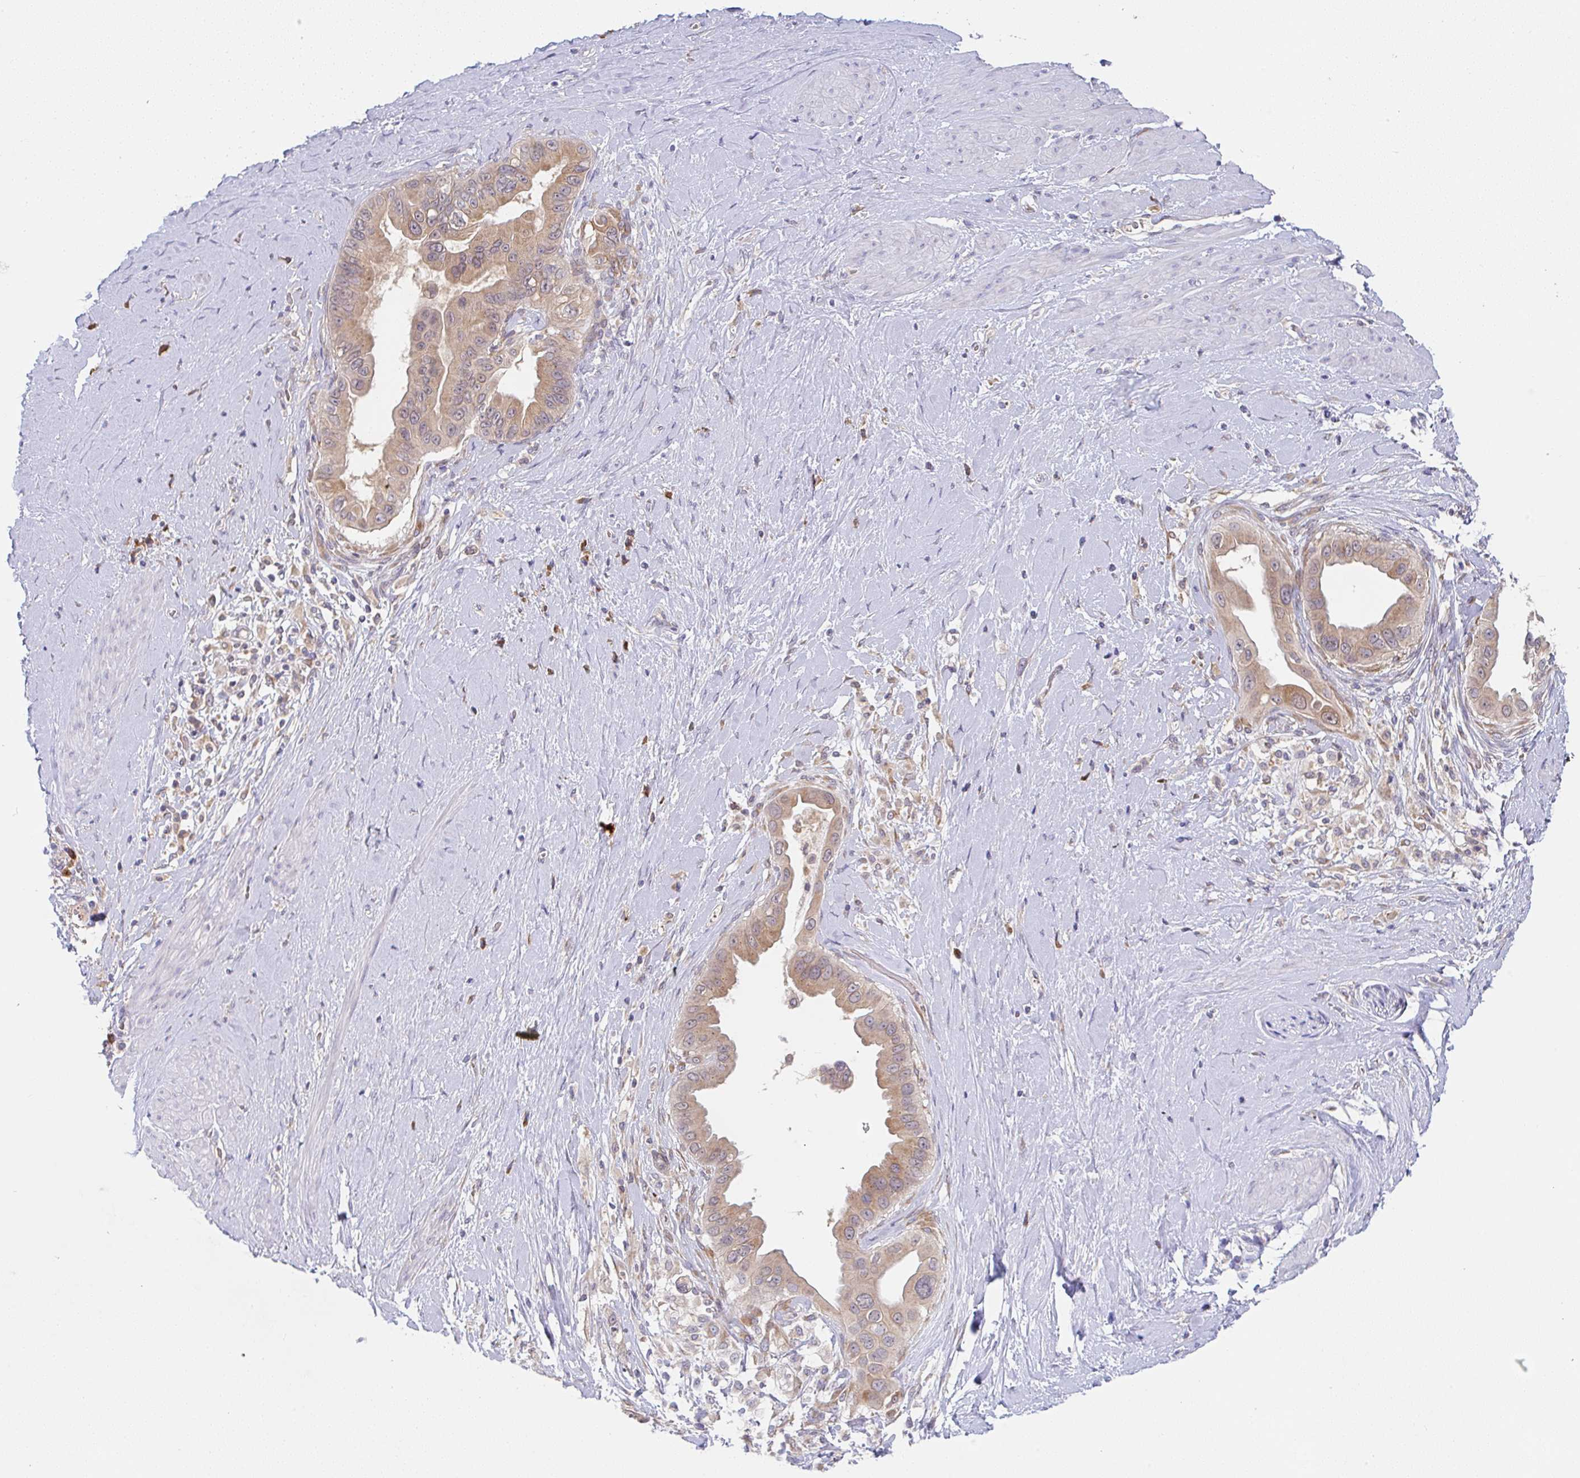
{"staining": {"intensity": "moderate", "quantity": ">75%", "location": "cytoplasmic/membranous"}, "tissue": "pancreatic cancer", "cell_type": "Tumor cells", "image_type": "cancer", "snomed": [{"axis": "morphology", "description": "Adenocarcinoma, NOS"}, {"axis": "topography", "description": "Pancreas"}], "caption": "Immunohistochemical staining of pancreatic cancer (adenocarcinoma) exhibits medium levels of moderate cytoplasmic/membranous protein staining in about >75% of tumor cells.", "gene": "DERL2", "patient": {"sex": "female", "age": 56}}